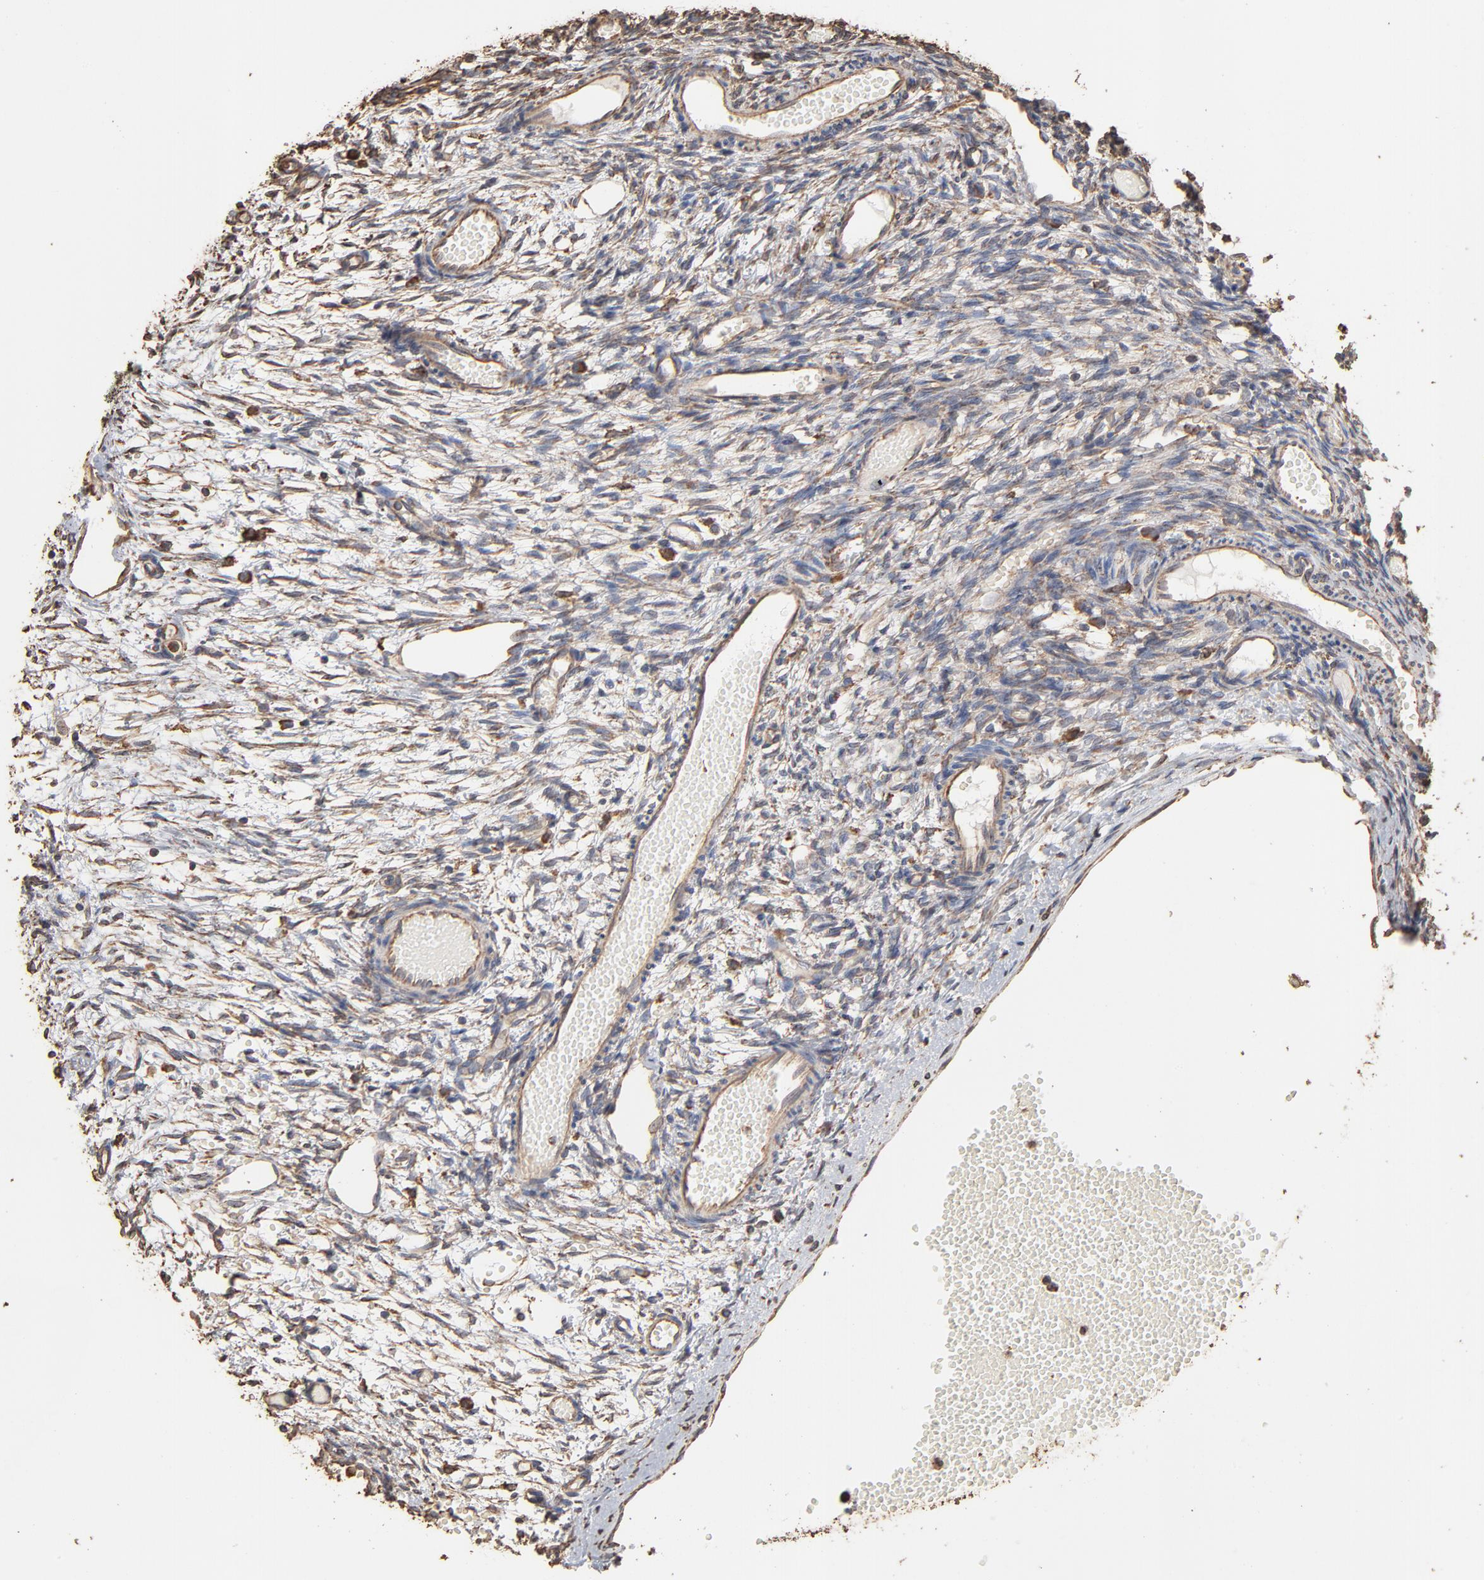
{"staining": {"intensity": "weak", "quantity": "25%-75%", "location": "cytoplasmic/membranous"}, "tissue": "ovary", "cell_type": "Ovarian stroma cells", "image_type": "normal", "snomed": [{"axis": "morphology", "description": "Normal tissue, NOS"}, {"axis": "topography", "description": "Ovary"}], "caption": "Ovary stained for a protein exhibits weak cytoplasmic/membranous positivity in ovarian stroma cells. (DAB (3,3'-diaminobenzidine) = brown stain, brightfield microscopy at high magnification).", "gene": "PDIA3", "patient": {"sex": "female", "age": 35}}